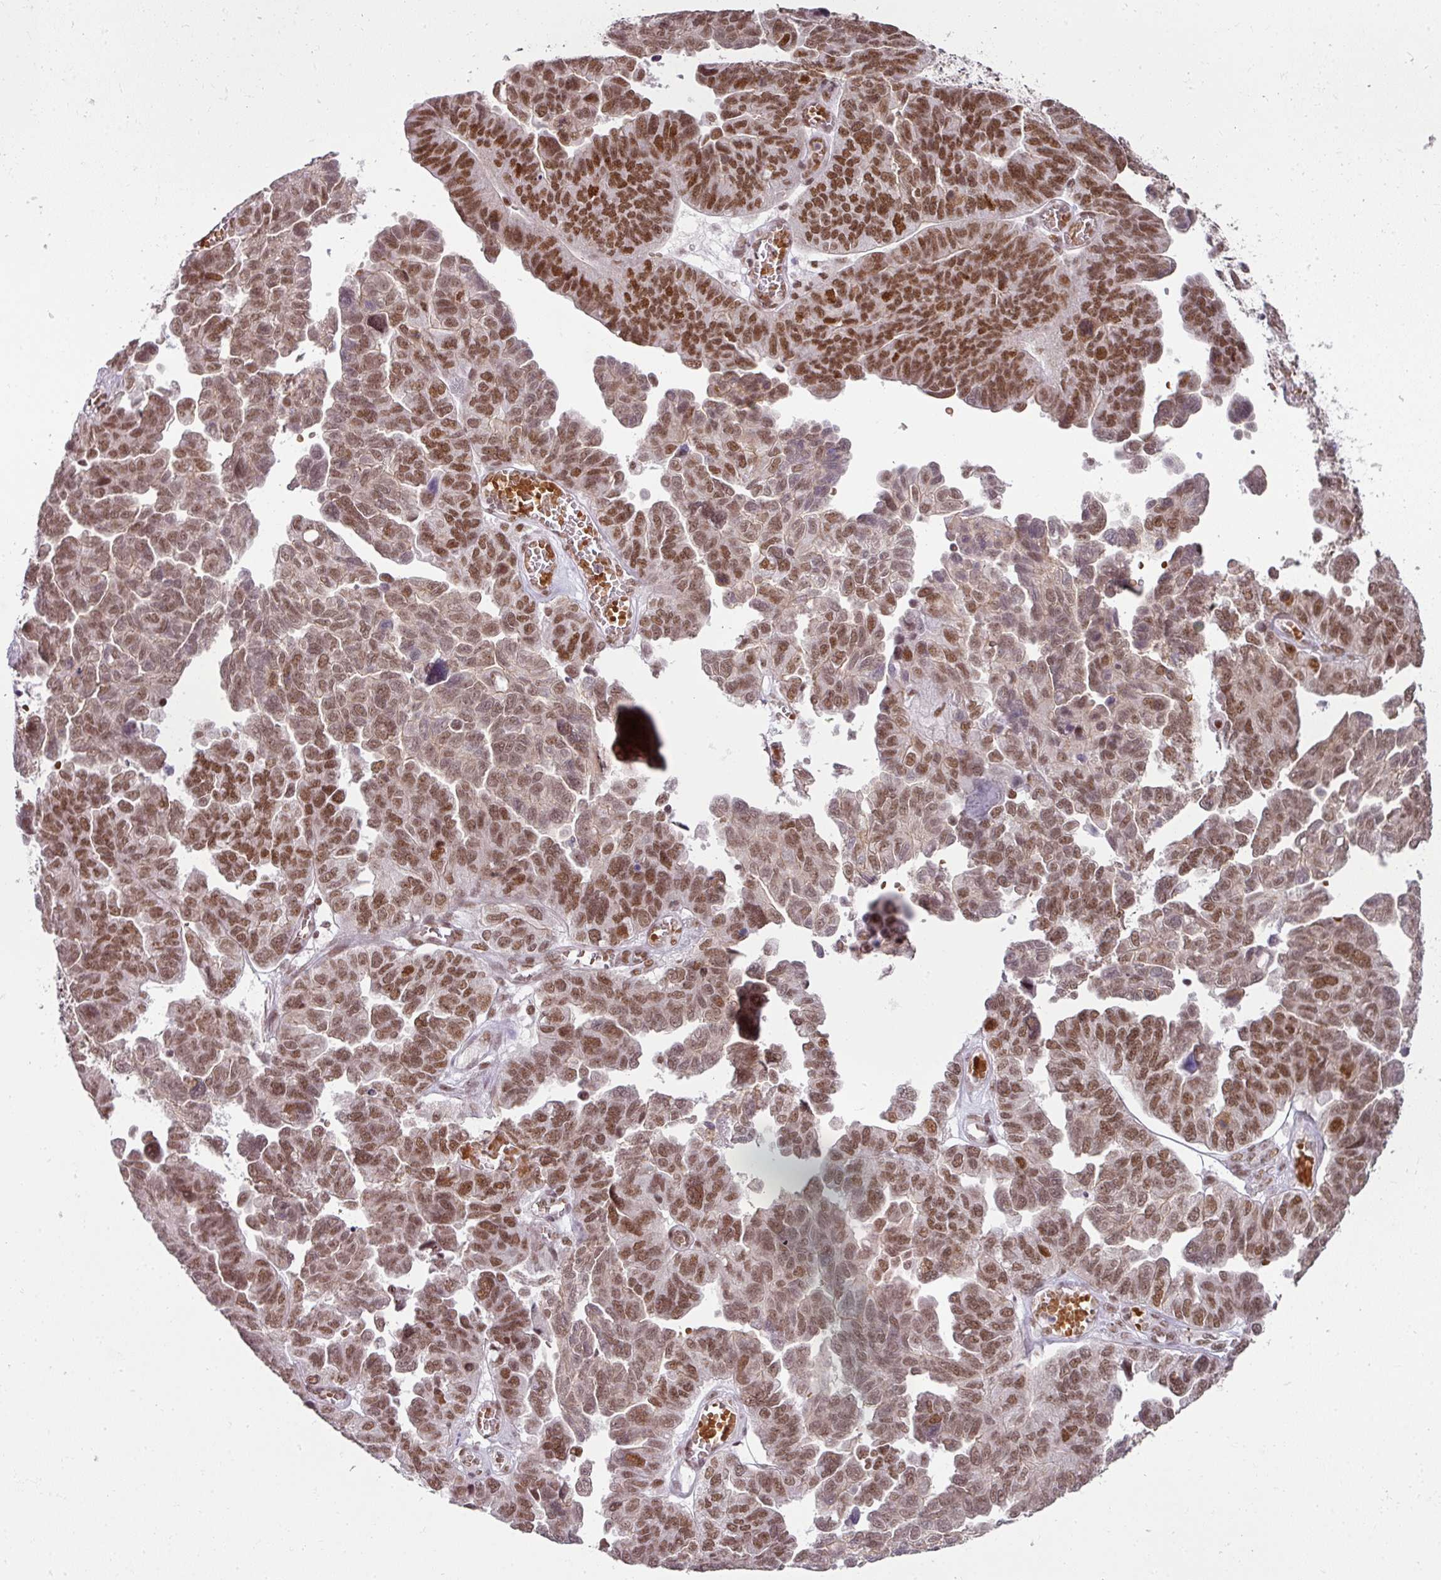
{"staining": {"intensity": "moderate", "quantity": ">75%", "location": "nuclear"}, "tissue": "ovarian cancer", "cell_type": "Tumor cells", "image_type": "cancer", "snomed": [{"axis": "morphology", "description": "Cystadenocarcinoma, serous, NOS"}, {"axis": "topography", "description": "Ovary"}], "caption": "IHC histopathology image of human ovarian cancer stained for a protein (brown), which reveals medium levels of moderate nuclear expression in about >75% of tumor cells.", "gene": "NCOA5", "patient": {"sex": "female", "age": 64}}